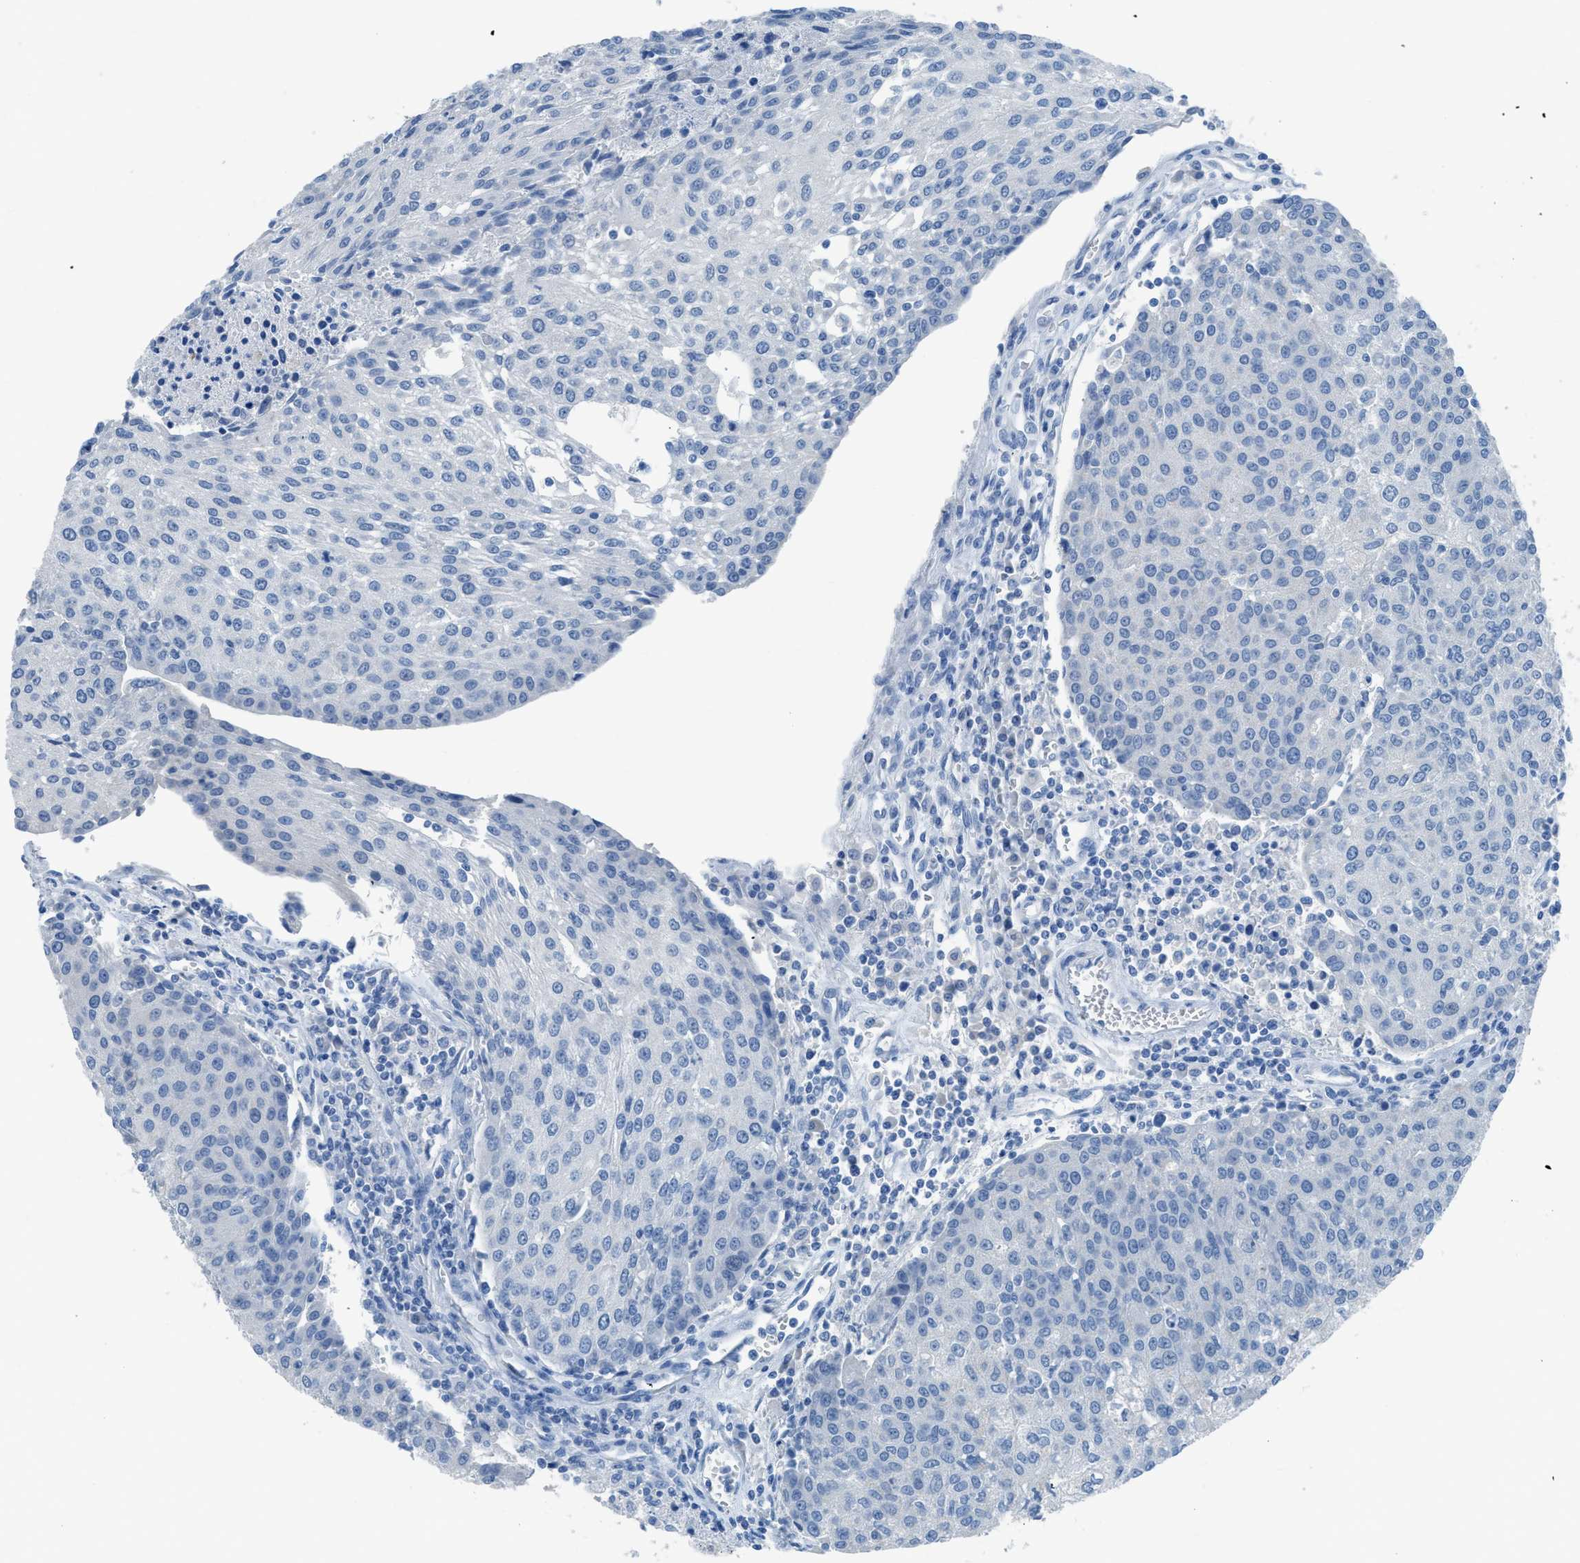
{"staining": {"intensity": "negative", "quantity": "none", "location": "none"}, "tissue": "urothelial cancer", "cell_type": "Tumor cells", "image_type": "cancer", "snomed": [{"axis": "morphology", "description": "Urothelial carcinoma, High grade"}, {"axis": "topography", "description": "Urinary bladder"}], "caption": "IHC image of urothelial cancer stained for a protein (brown), which reveals no positivity in tumor cells.", "gene": "ACAN", "patient": {"sex": "female", "age": 85}}